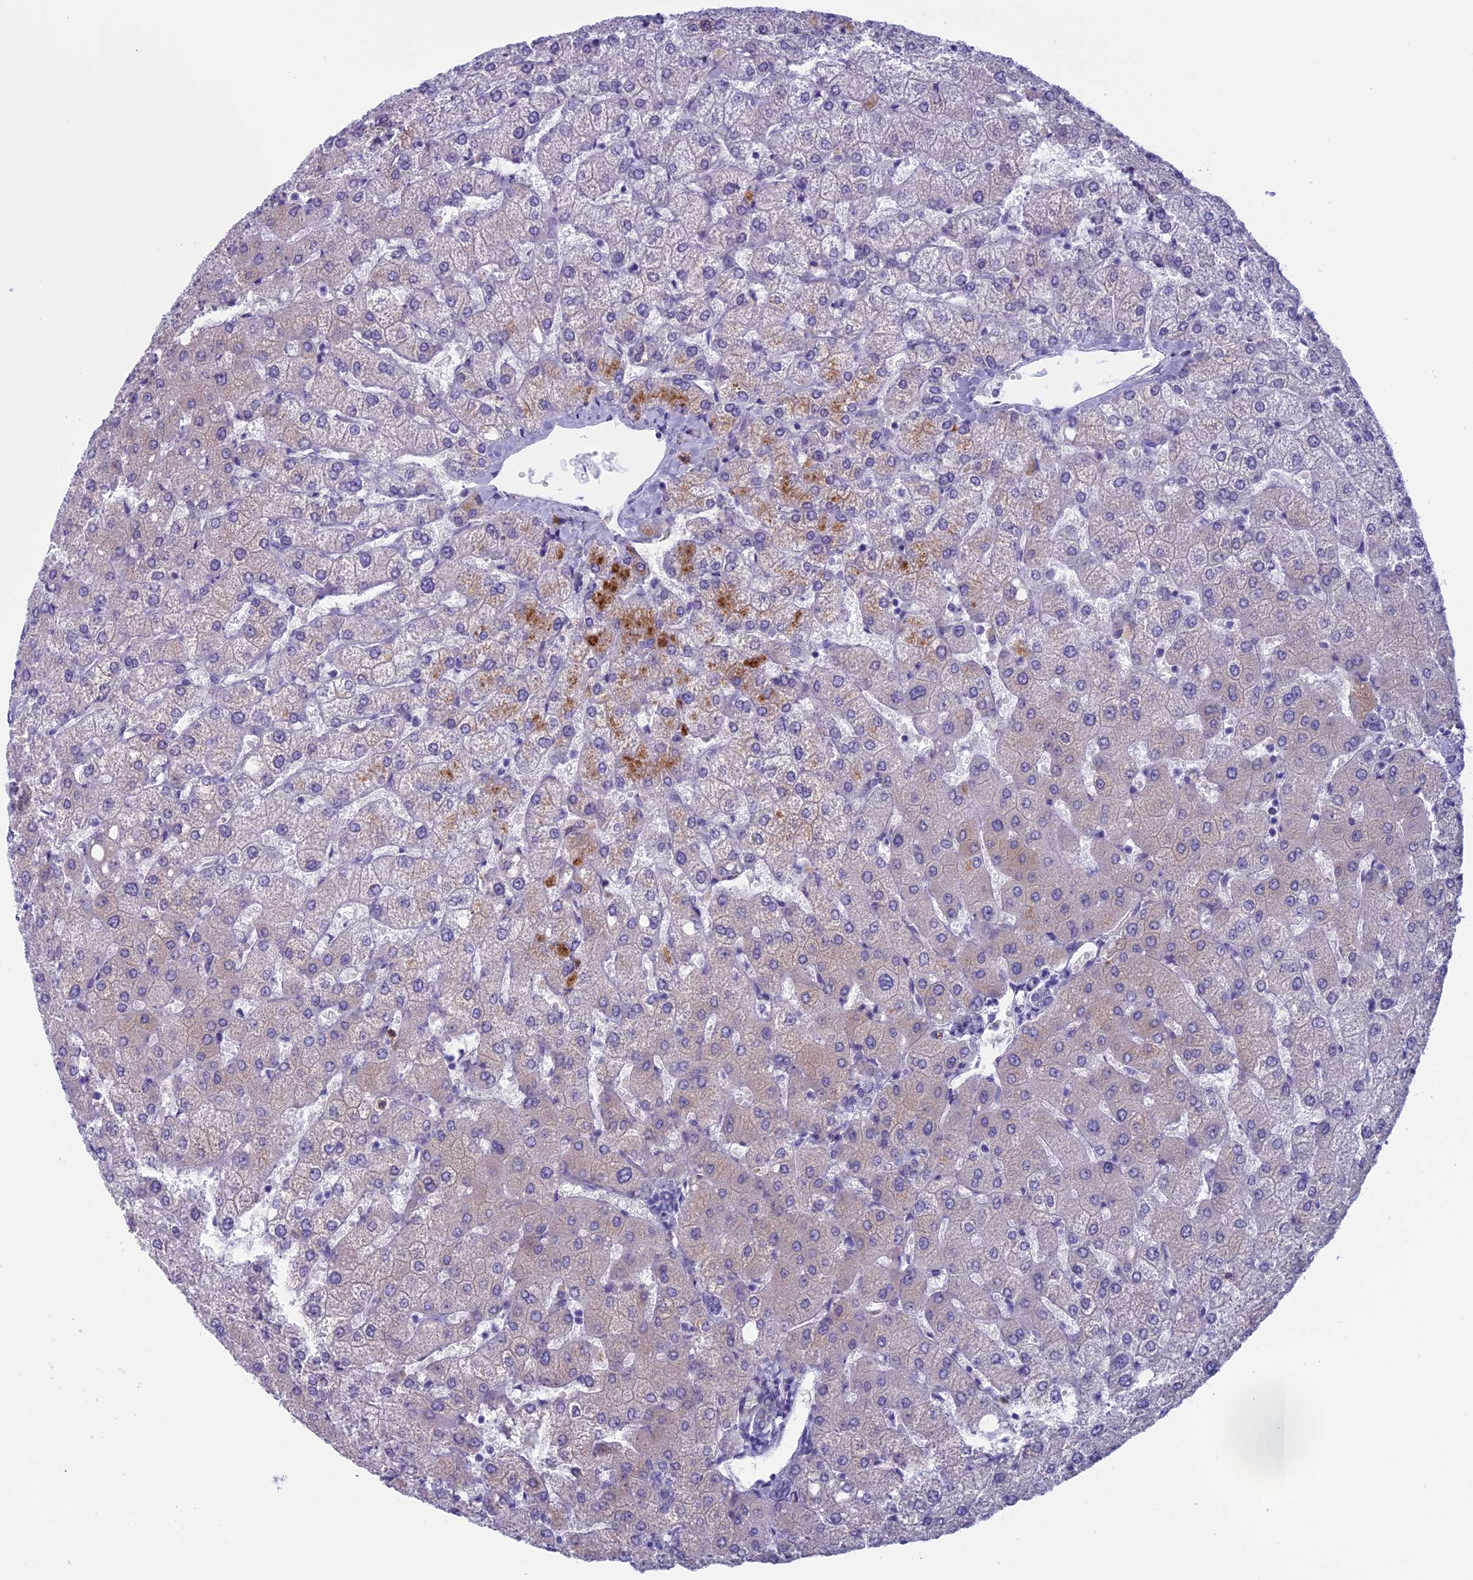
{"staining": {"intensity": "negative", "quantity": "none", "location": "none"}, "tissue": "liver", "cell_type": "Cholangiocytes", "image_type": "normal", "snomed": [{"axis": "morphology", "description": "Normal tissue, NOS"}, {"axis": "topography", "description": "Liver"}], "caption": "IHC photomicrograph of benign human liver stained for a protein (brown), which shows no staining in cholangiocytes. The staining was performed using DAB (3,3'-diaminobenzidine) to visualize the protein expression in brown, while the nuclei were stained in blue with hematoxylin (Magnification: 20x).", "gene": "ANGPTL2", "patient": {"sex": "female", "age": 54}}